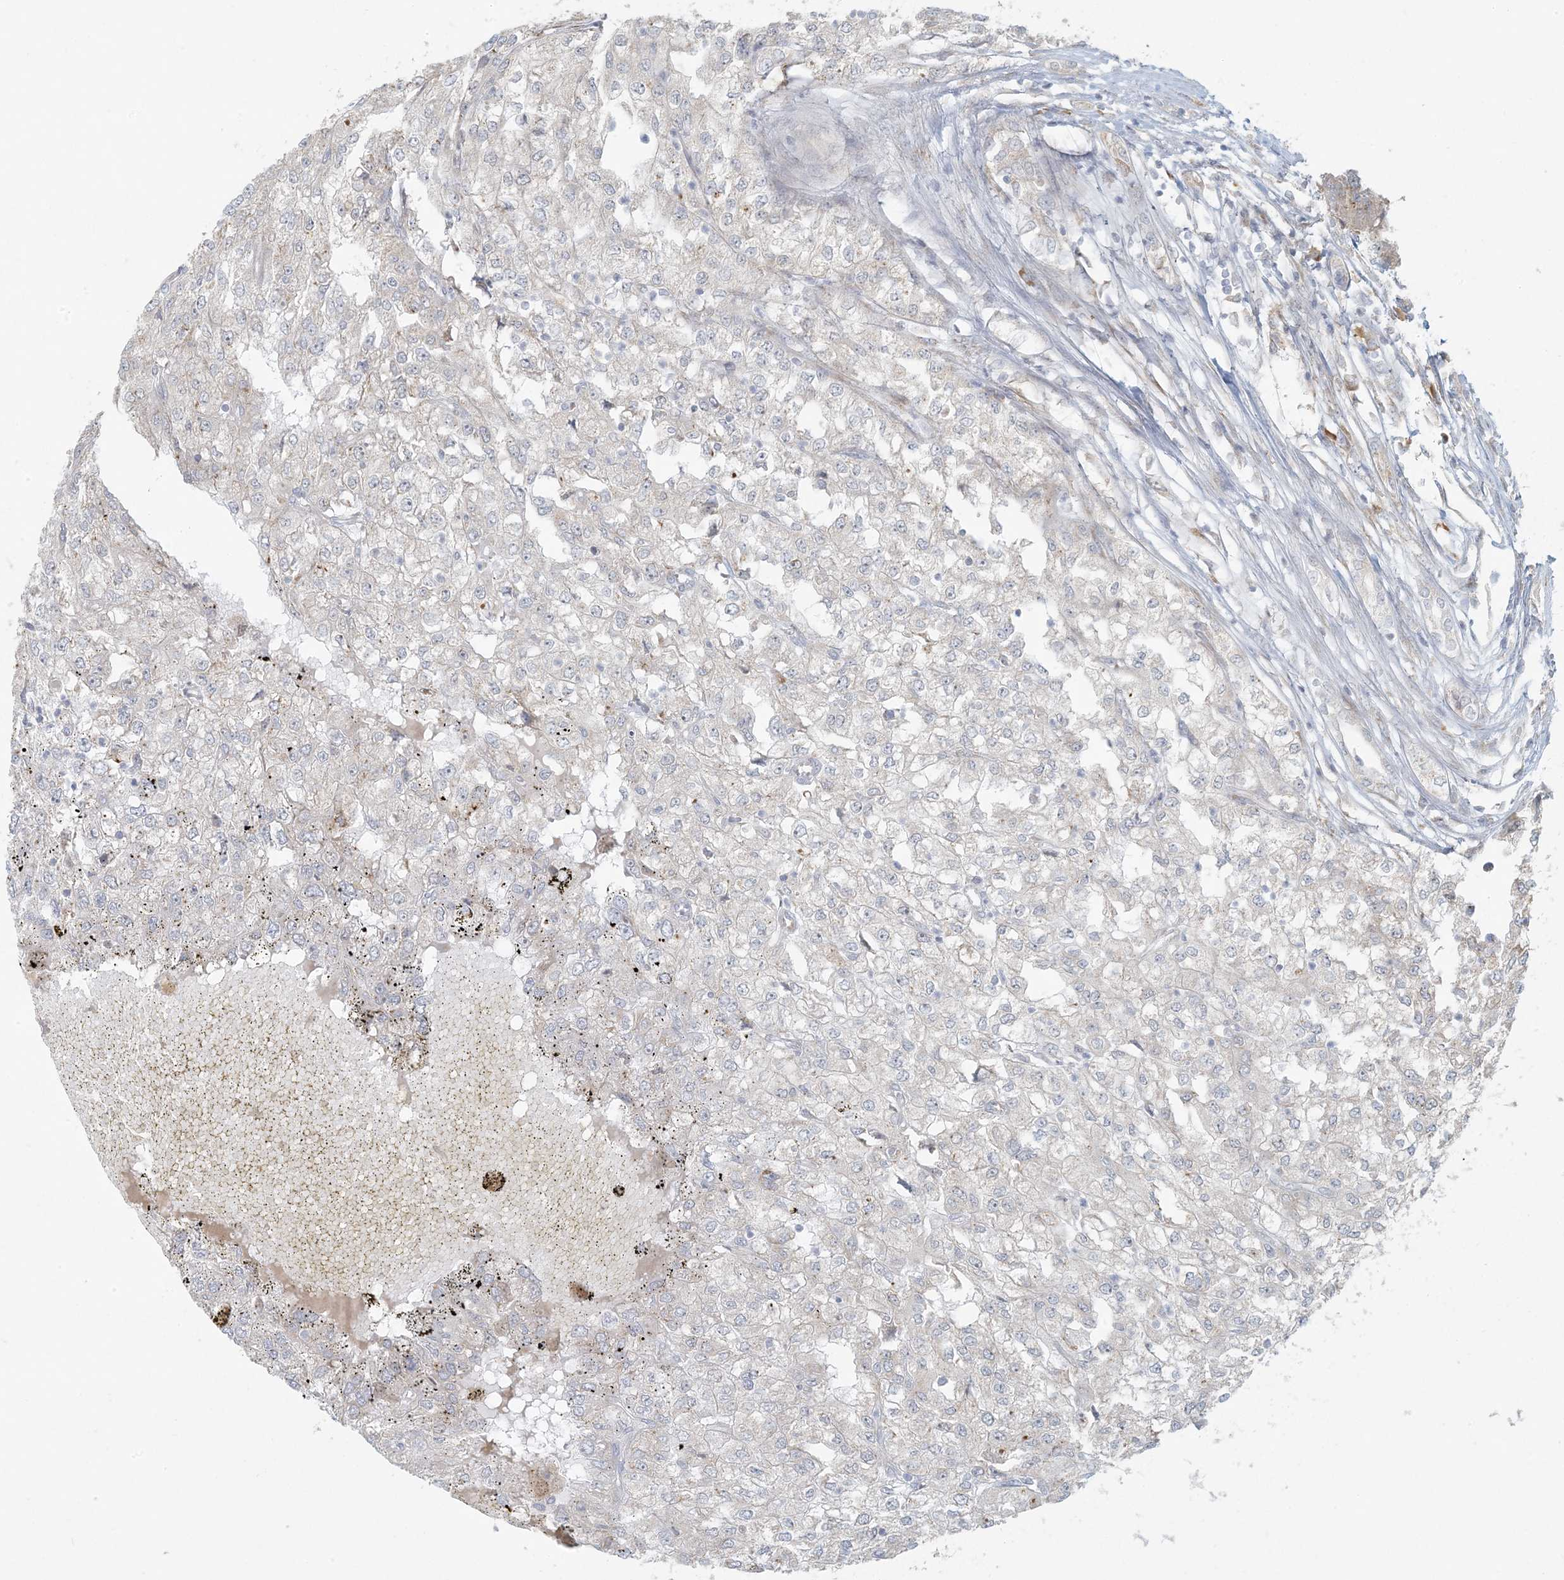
{"staining": {"intensity": "negative", "quantity": "none", "location": "none"}, "tissue": "renal cancer", "cell_type": "Tumor cells", "image_type": "cancer", "snomed": [{"axis": "morphology", "description": "Adenocarcinoma, NOS"}, {"axis": "topography", "description": "Kidney"}], "caption": "Immunohistochemistry (IHC) image of neoplastic tissue: human renal cancer stained with DAB (3,3'-diaminobenzidine) displays no significant protein staining in tumor cells. (DAB immunohistochemistry (IHC) with hematoxylin counter stain).", "gene": "HACL1", "patient": {"sex": "female", "age": 54}}